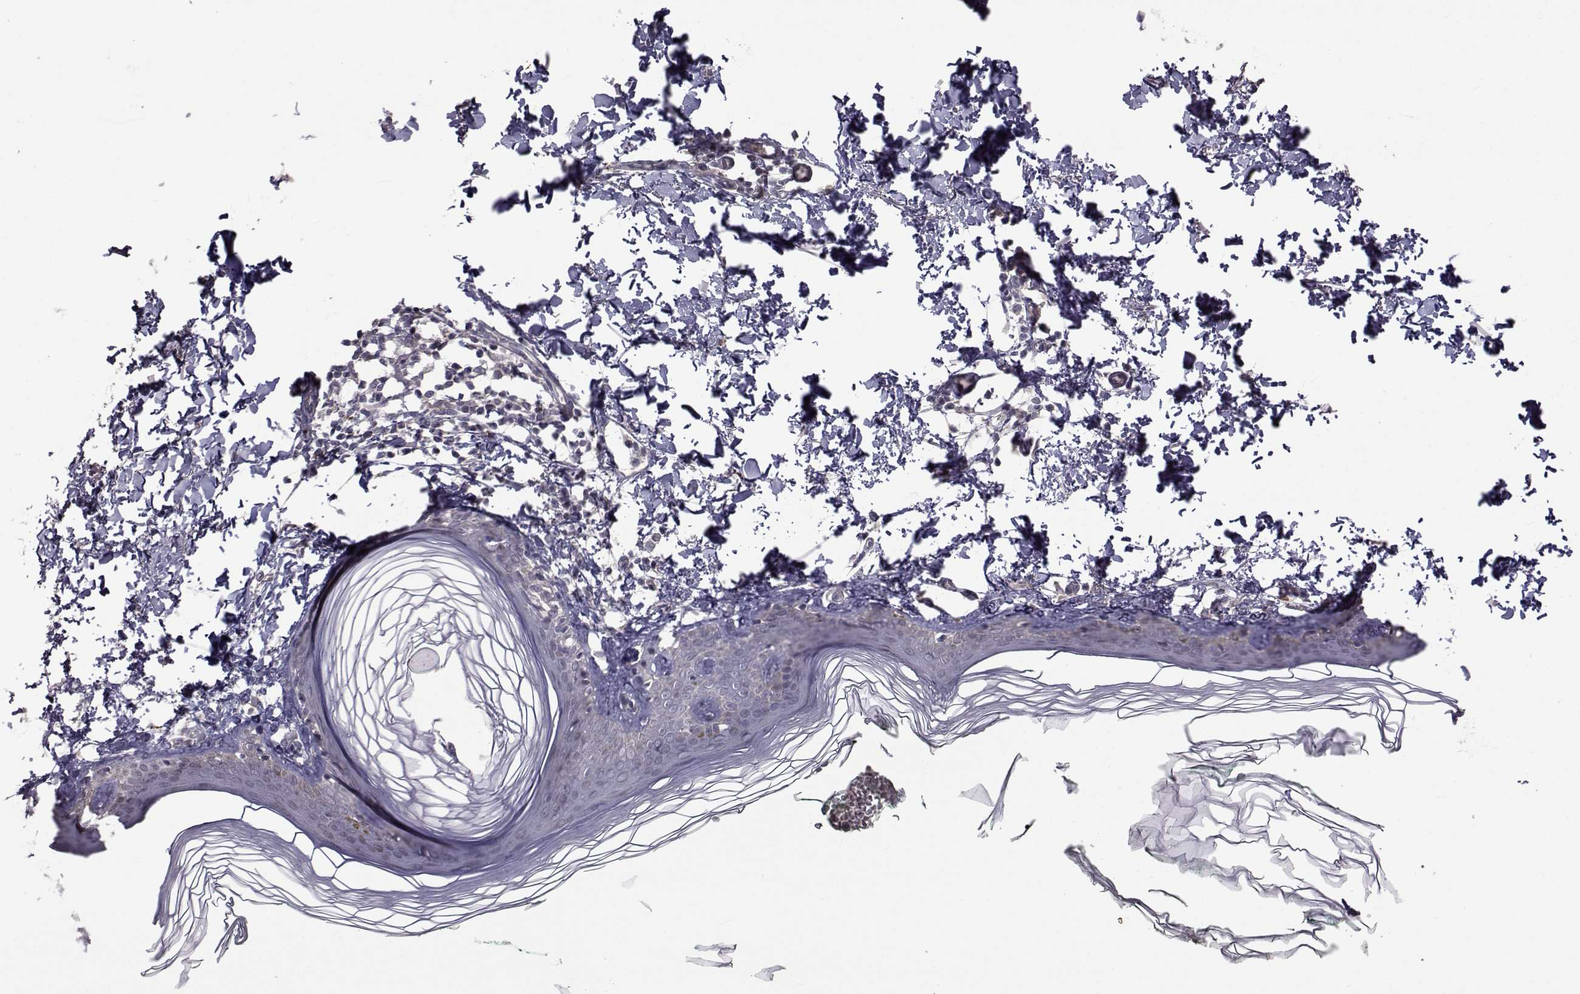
{"staining": {"intensity": "negative", "quantity": "none", "location": "none"}, "tissue": "skin", "cell_type": "Fibroblasts", "image_type": "normal", "snomed": [{"axis": "morphology", "description": "Normal tissue, NOS"}, {"axis": "topography", "description": "Skin"}, {"axis": "topography", "description": "Peripheral nerve tissue"}], "caption": "Skin was stained to show a protein in brown. There is no significant staining in fibroblasts. (DAB (3,3'-diaminobenzidine) IHC visualized using brightfield microscopy, high magnification).", "gene": "FDXR", "patient": {"sex": "female", "age": 45}}